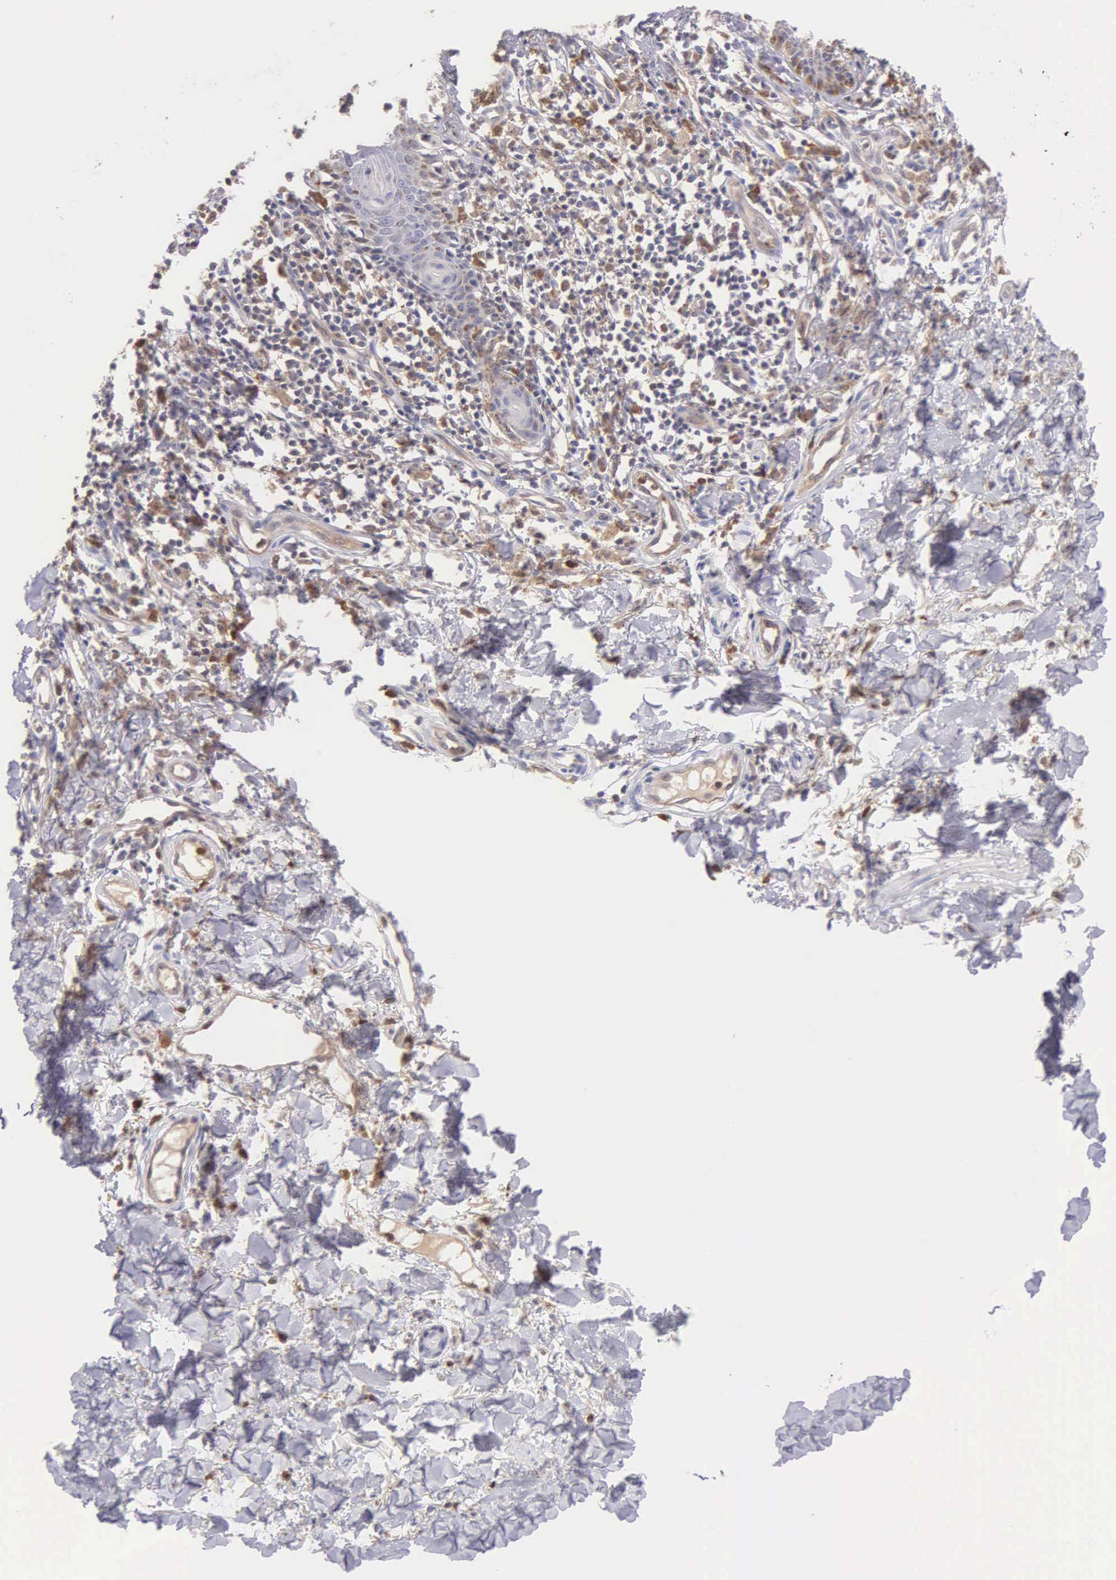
{"staining": {"intensity": "moderate", "quantity": ">75%", "location": "cytoplasmic/membranous"}, "tissue": "melanoma", "cell_type": "Tumor cells", "image_type": "cancer", "snomed": [{"axis": "morphology", "description": "Malignant melanoma, NOS"}, {"axis": "topography", "description": "Skin"}], "caption": "Melanoma stained with immunohistochemistry (IHC) displays moderate cytoplasmic/membranous expression in about >75% of tumor cells.", "gene": "BID", "patient": {"sex": "female", "age": 52}}